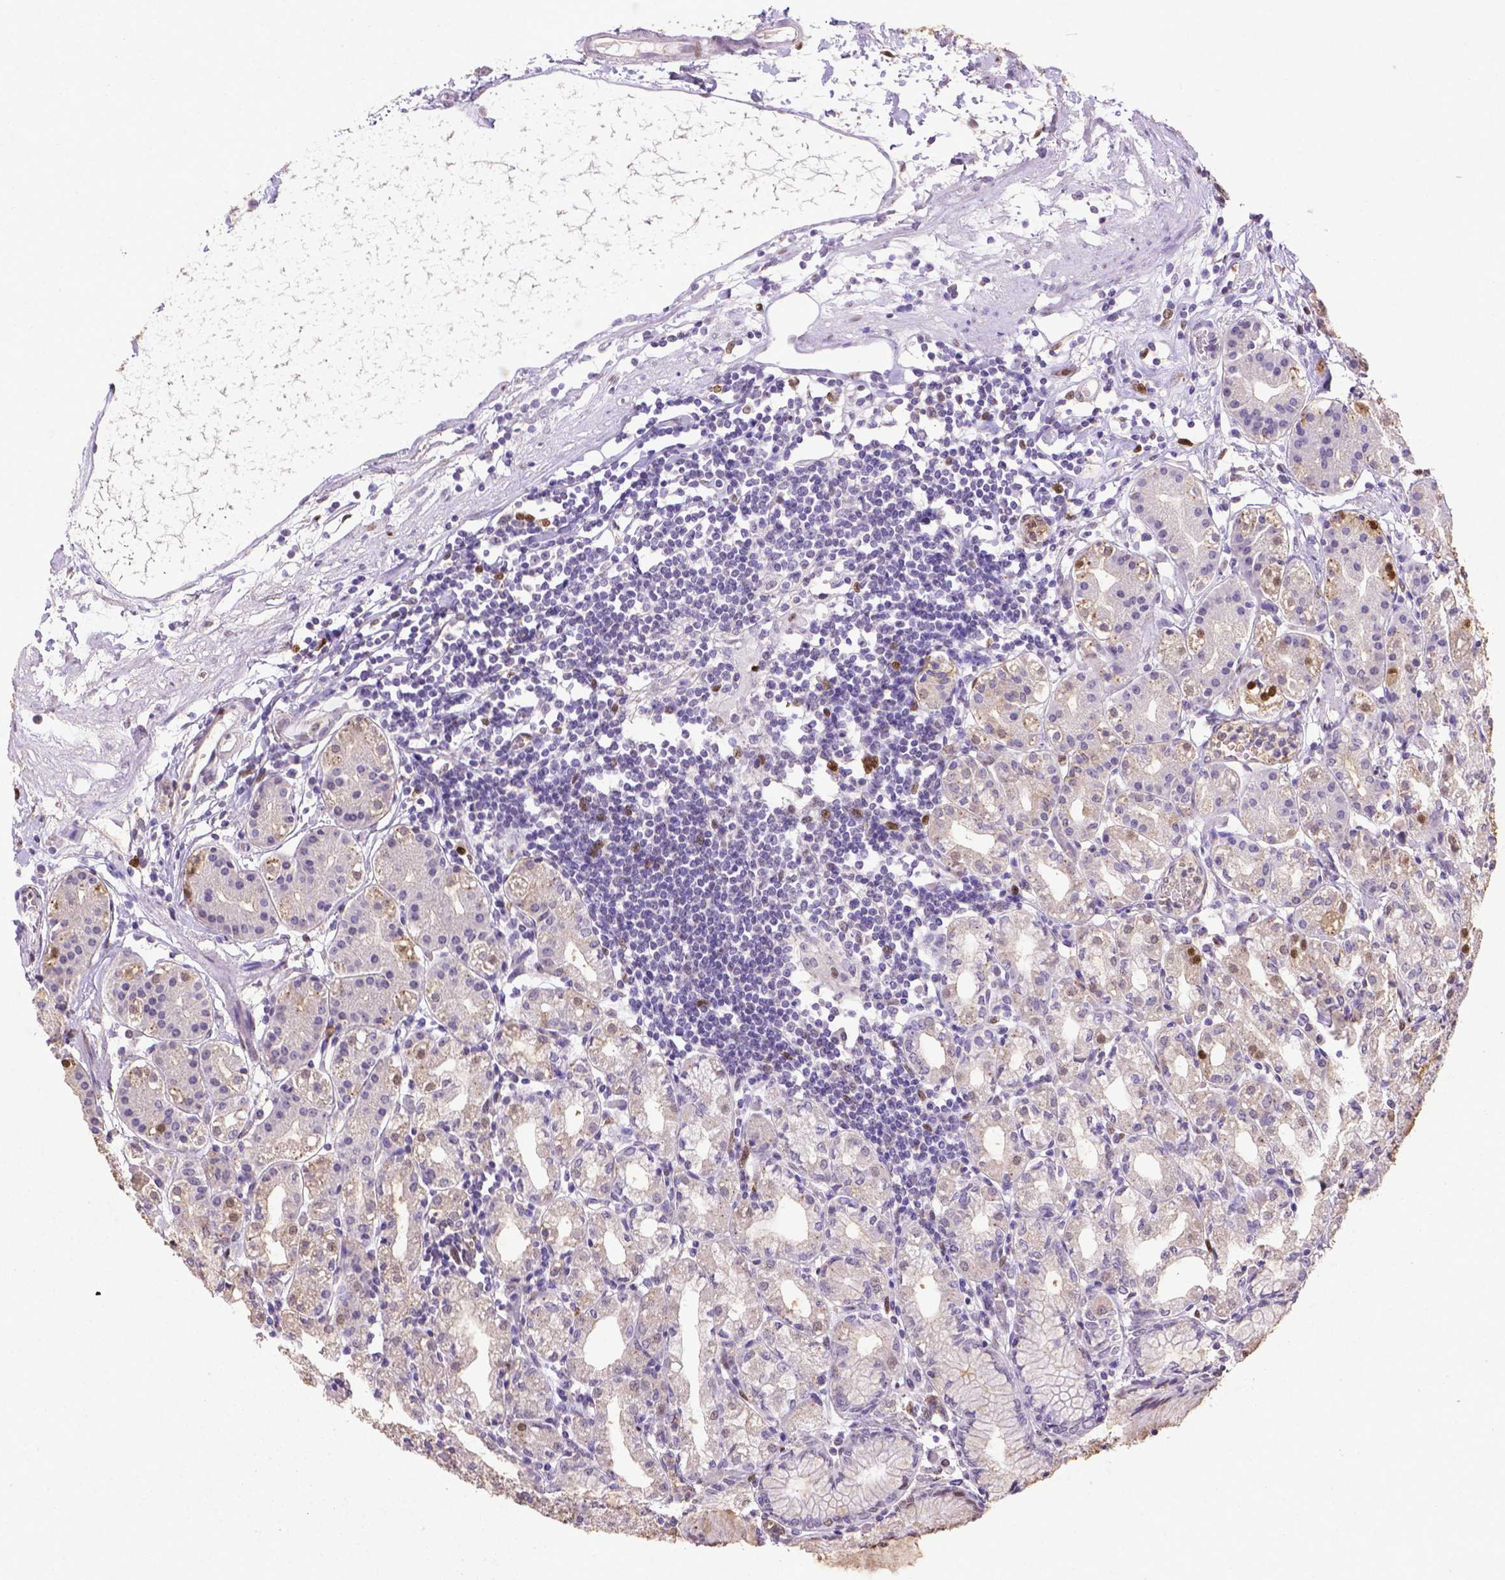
{"staining": {"intensity": "strong", "quantity": "<25%", "location": "cytoplasmic/membranous,nuclear"}, "tissue": "stomach", "cell_type": "Glandular cells", "image_type": "normal", "snomed": [{"axis": "morphology", "description": "Normal tissue, NOS"}, {"axis": "topography", "description": "Skeletal muscle"}, {"axis": "topography", "description": "Stomach"}], "caption": "High-power microscopy captured an immunohistochemistry micrograph of normal stomach, revealing strong cytoplasmic/membranous,nuclear expression in about <25% of glandular cells.", "gene": "CDKN1A", "patient": {"sex": "female", "age": 57}}